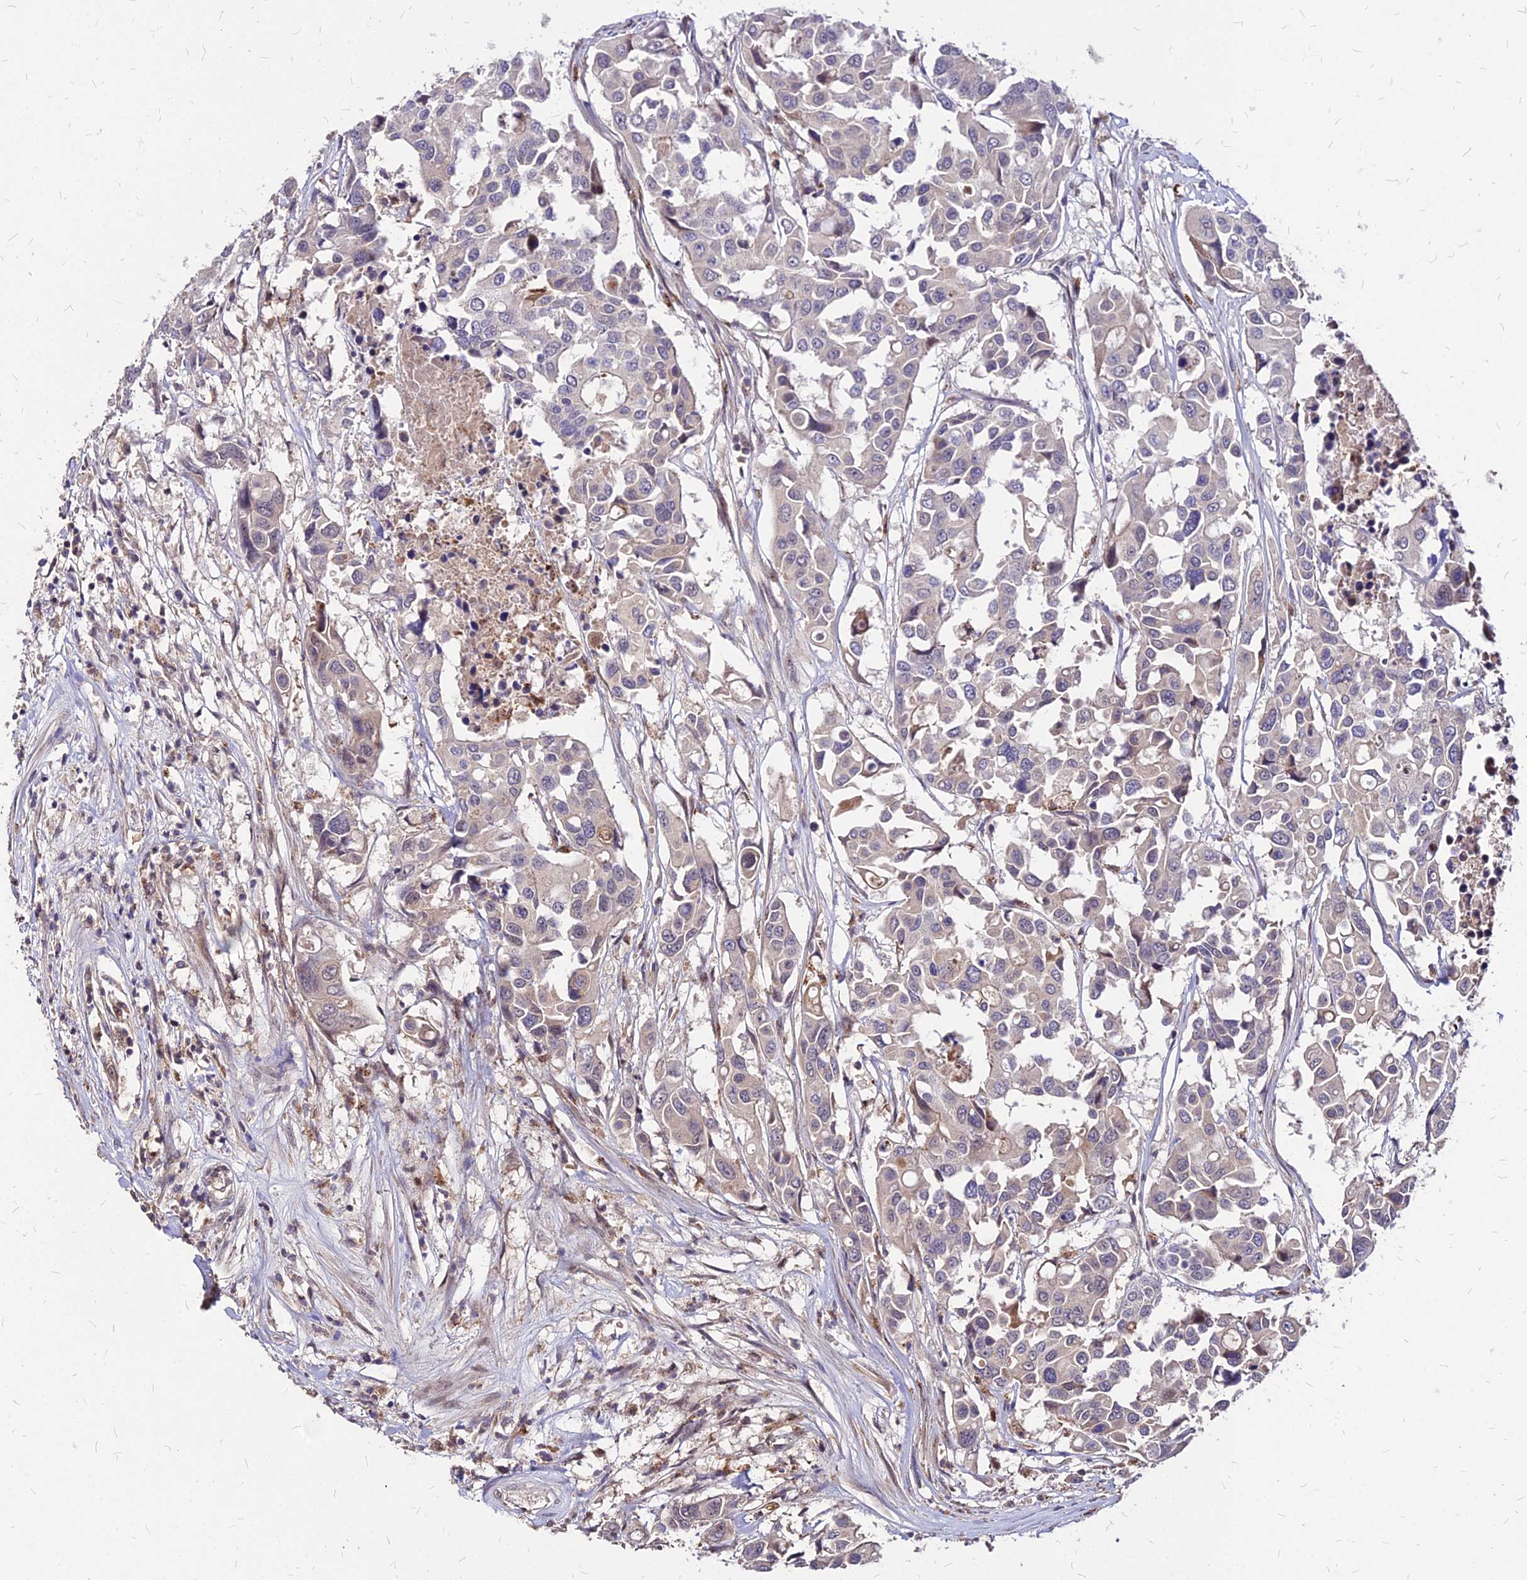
{"staining": {"intensity": "negative", "quantity": "none", "location": "none"}, "tissue": "colorectal cancer", "cell_type": "Tumor cells", "image_type": "cancer", "snomed": [{"axis": "morphology", "description": "Adenocarcinoma, NOS"}, {"axis": "topography", "description": "Colon"}], "caption": "Tumor cells show no significant staining in colorectal cancer. Brightfield microscopy of immunohistochemistry (IHC) stained with DAB (3,3'-diaminobenzidine) (brown) and hematoxylin (blue), captured at high magnification.", "gene": "APBA3", "patient": {"sex": "male", "age": 77}}